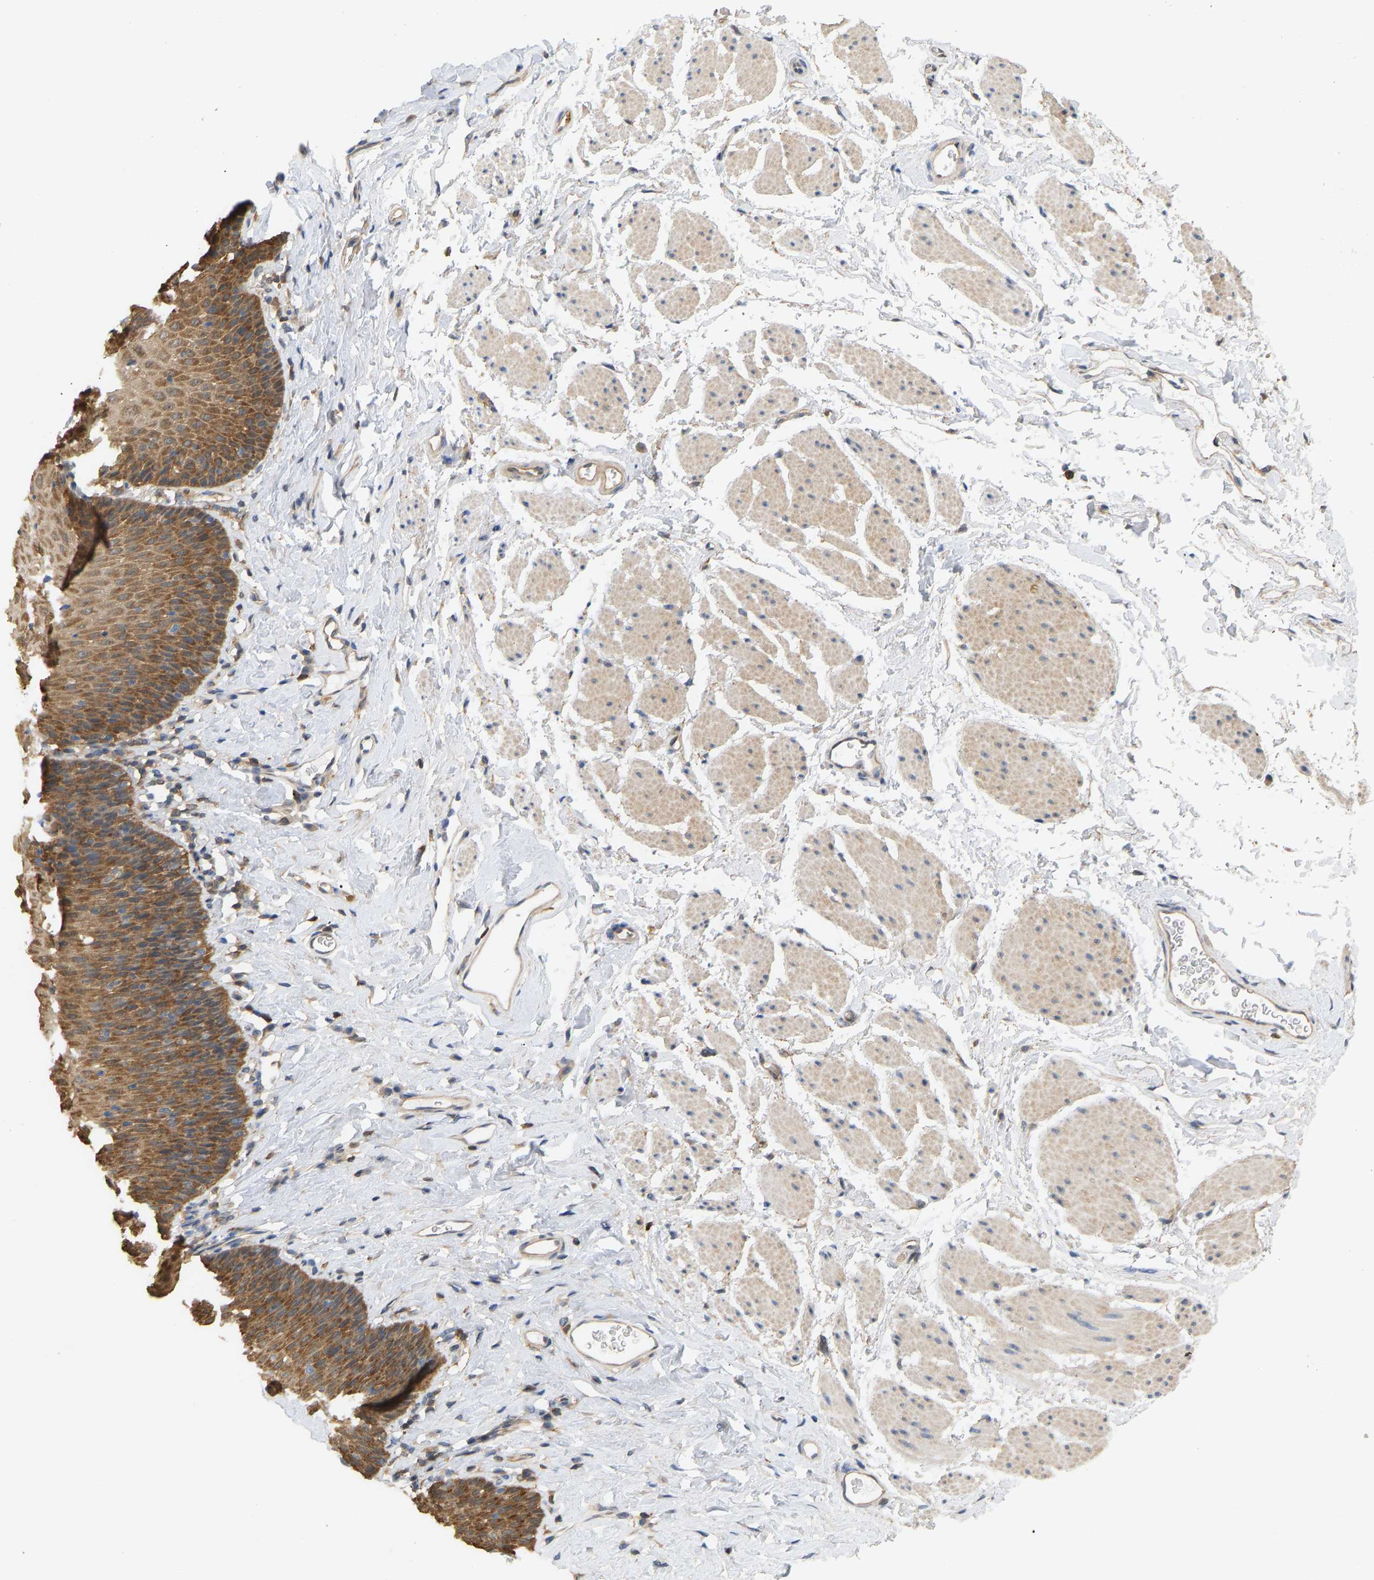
{"staining": {"intensity": "moderate", "quantity": ">75%", "location": "cytoplasmic/membranous"}, "tissue": "esophagus", "cell_type": "Squamous epithelial cells", "image_type": "normal", "snomed": [{"axis": "morphology", "description": "Normal tissue, NOS"}, {"axis": "topography", "description": "Esophagus"}], "caption": "This micrograph exhibits immunohistochemistry staining of normal esophagus, with medium moderate cytoplasmic/membranous positivity in approximately >75% of squamous epithelial cells.", "gene": "ENO1", "patient": {"sex": "female", "age": 61}}